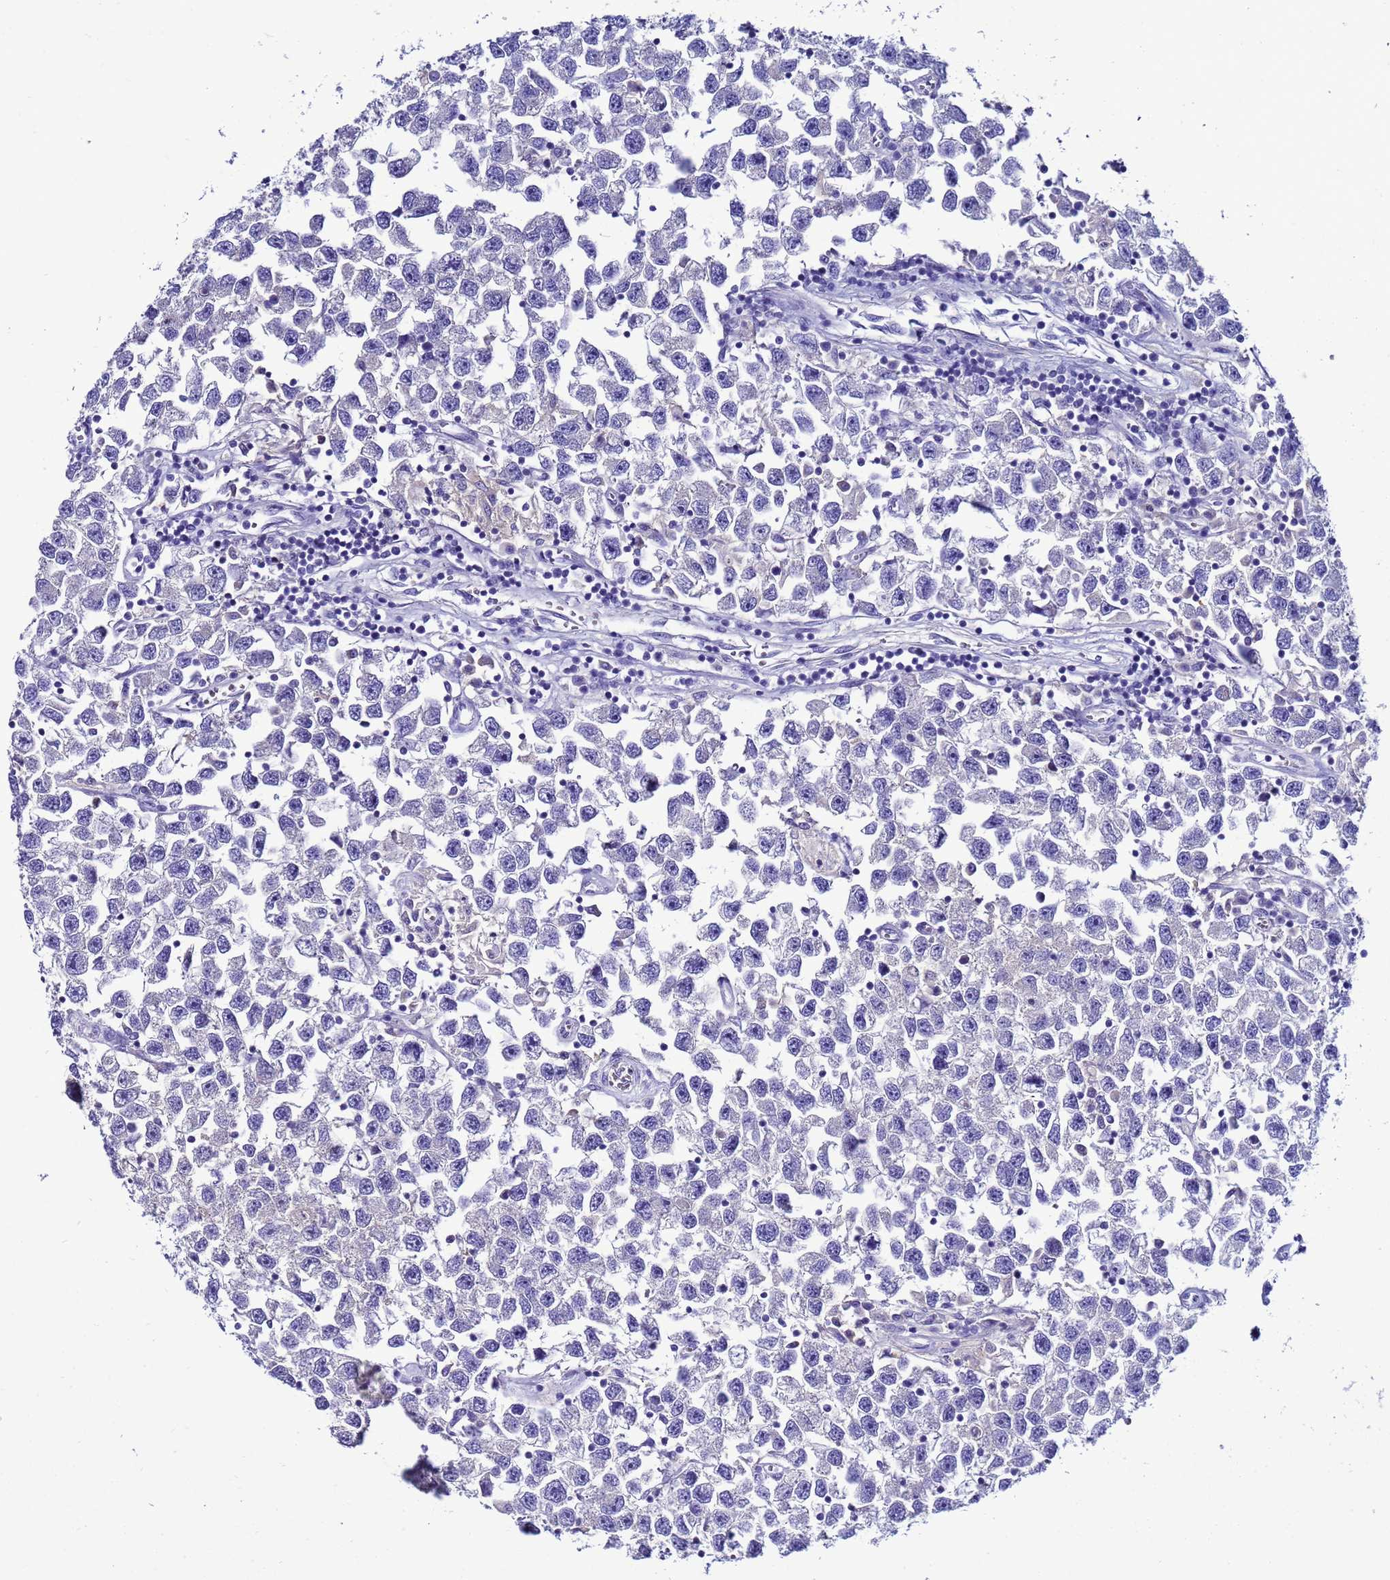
{"staining": {"intensity": "negative", "quantity": "none", "location": "none"}, "tissue": "testis cancer", "cell_type": "Tumor cells", "image_type": "cancer", "snomed": [{"axis": "morphology", "description": "Seminoma, NOS"}, {"axis": "topography", "description": "Testis"}], "caption": "The IHC photomicrograph has no significant expression in tumor cells of testis cancer (seminoma) tissue.", "gene": "SYCN", "patient": {"sex": "male", "age": 26}}